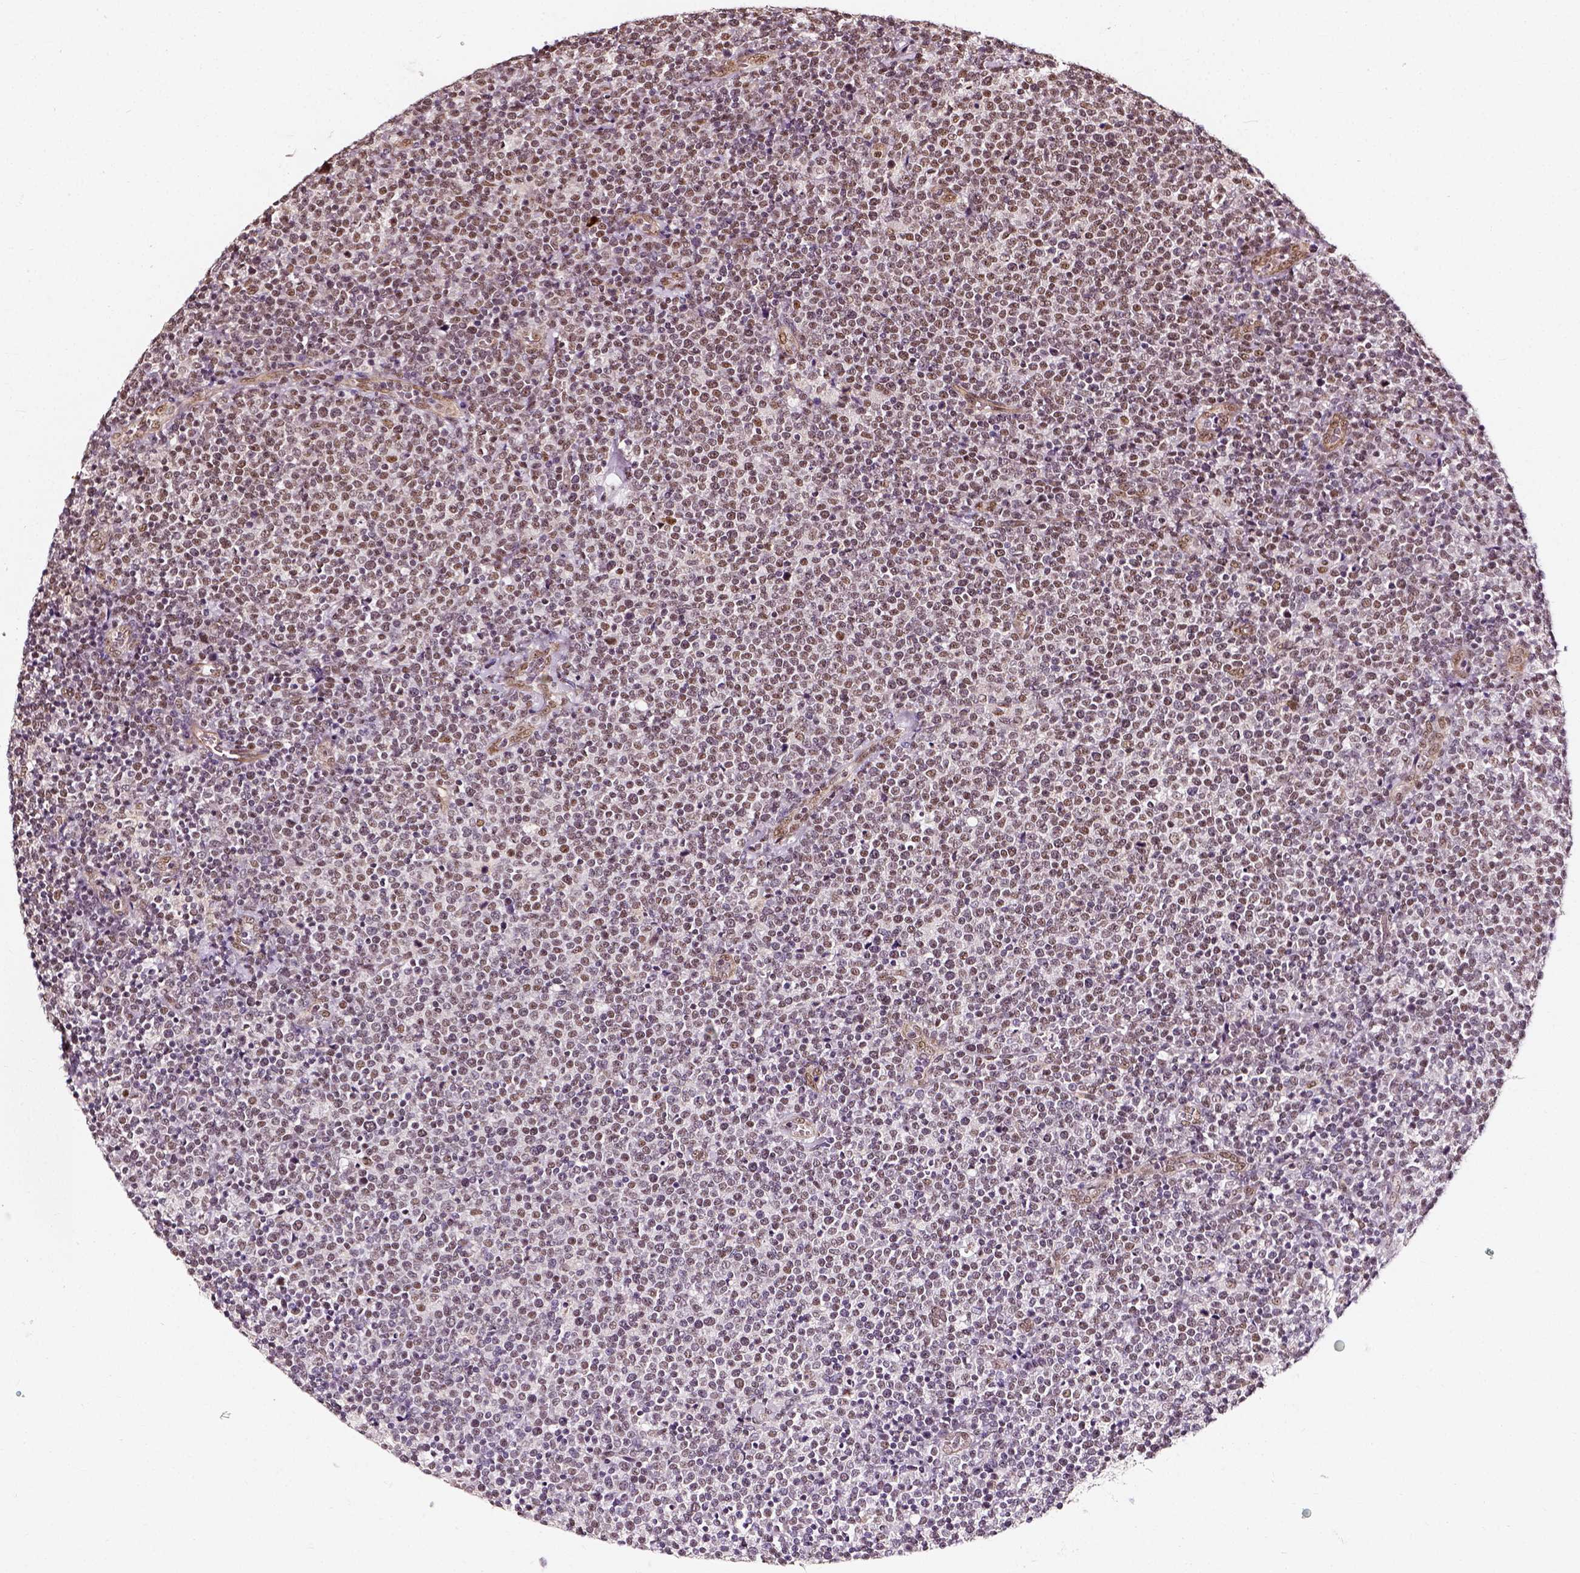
{"staining": {"intensity": "moderate", "quantity": ">75%", "location": "nuclear"}, "tissue": "lymphoma", "cell_type": "Tumor cells", "image_type": "cancer", "snomed": [{"axis": "morphology", "description": "Malignant lymphoma, non-Hodgkin's type, High grade"}, {"axis": "topography", "description": "Lymph node"}], "caption": "Human malignant lymphoma, non-Hodgkin's type (high-grade) stained with a brown dye shows moderate nuclear positive expression in approximately >75% of tumor cells.", "gene": "NACC1", "patient": {"sex": "male", "age": 61}}